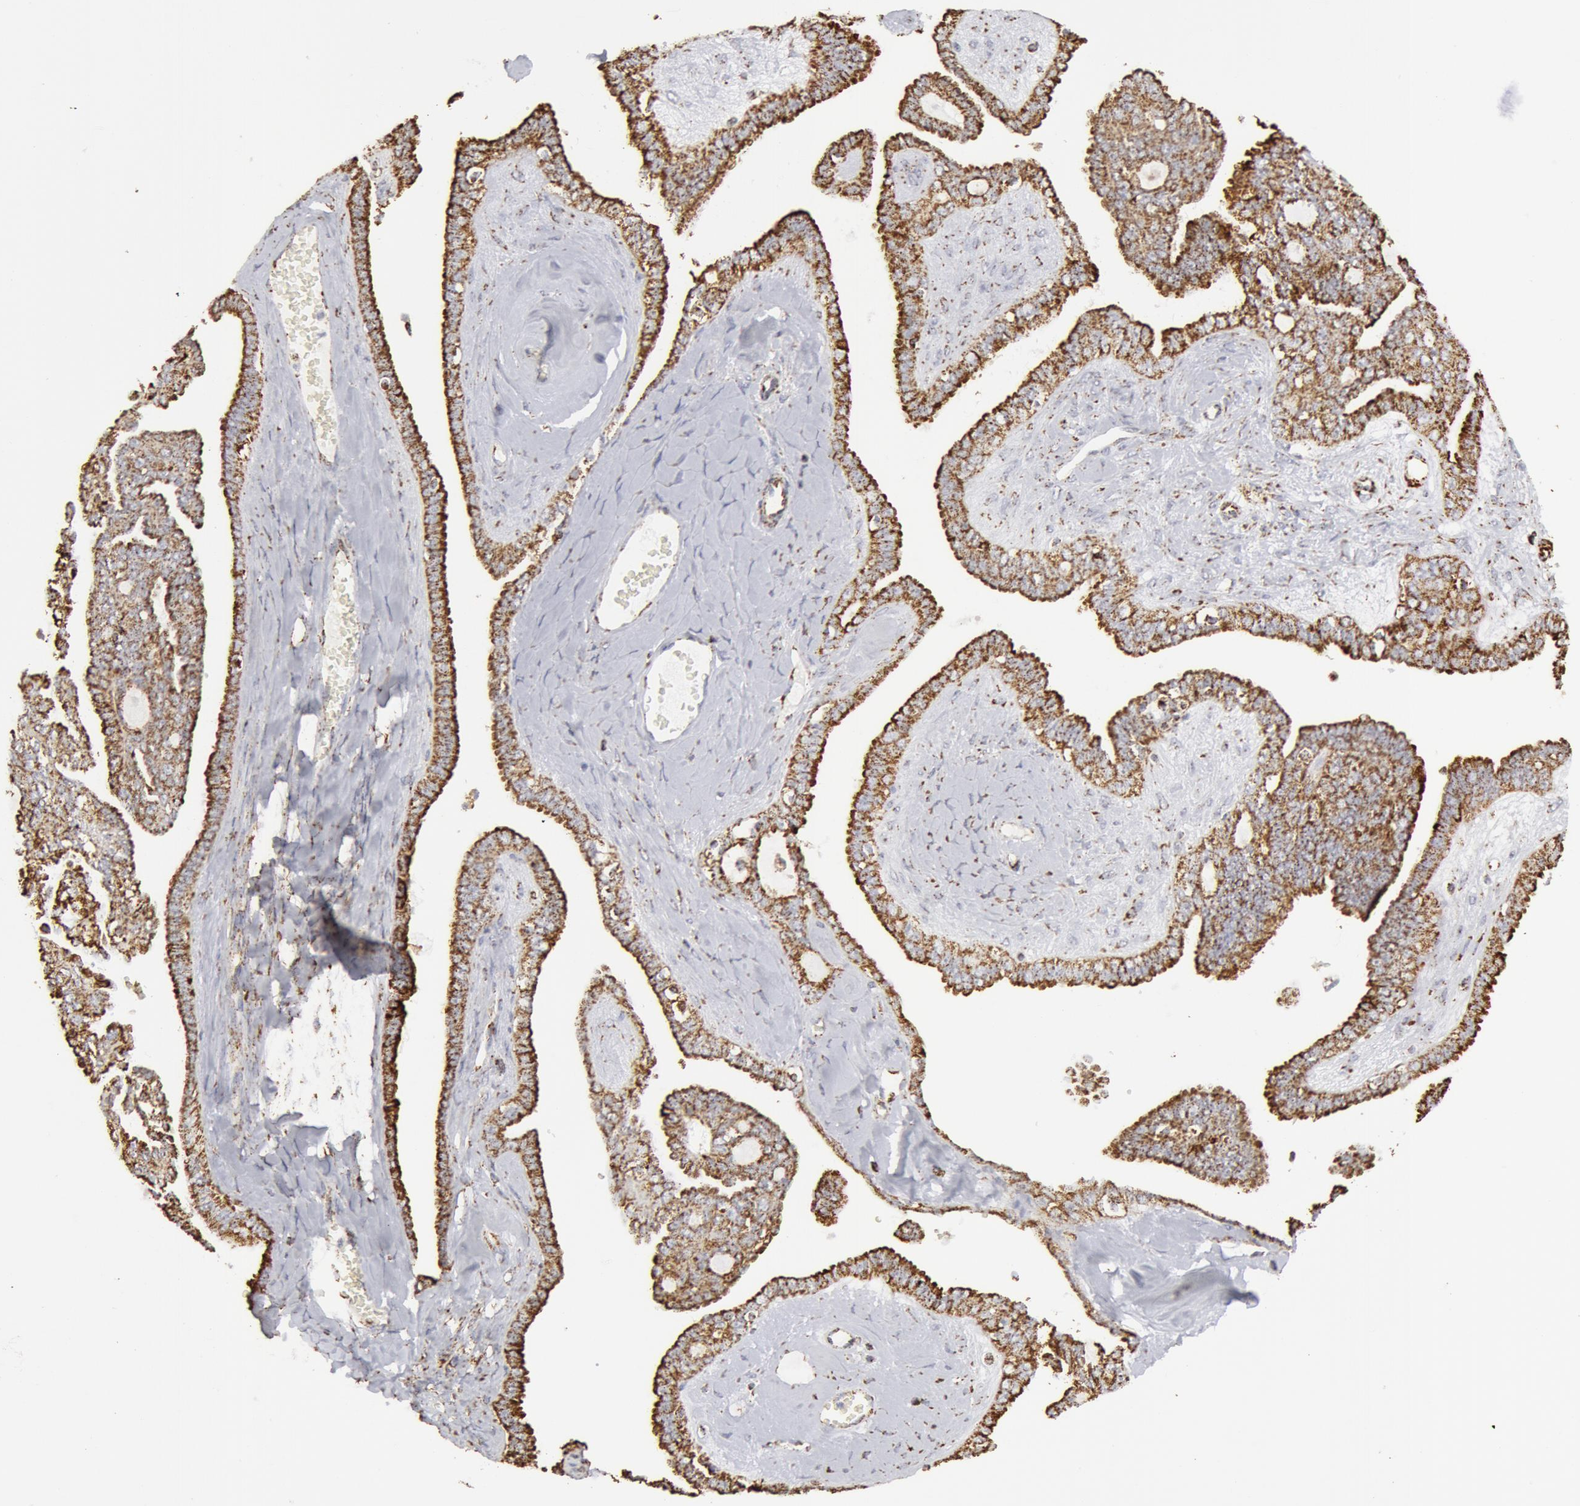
{"staining": {"intensity": "moderate", "quantity": ">75%", "location": "cytoplasmic/membranous"}, "tissue": "ovarian cancer", "cell_type": "Tumor cells", "image_type": "cancer", "snomed": [{"axis": "morphology", "description": "Cystadenocarcinoma, serous, NOS"}, {"axis": "topography", "description": "Ovary"}], "caption": "Ovarian cancer was stained to show a protein in brown. There is medium levels of moderate cytoplasmic/membranous staining in about >75% of tumor cells.", "gene": "ATP5F1B", "patient": {"sex": "female", "age": 71}}